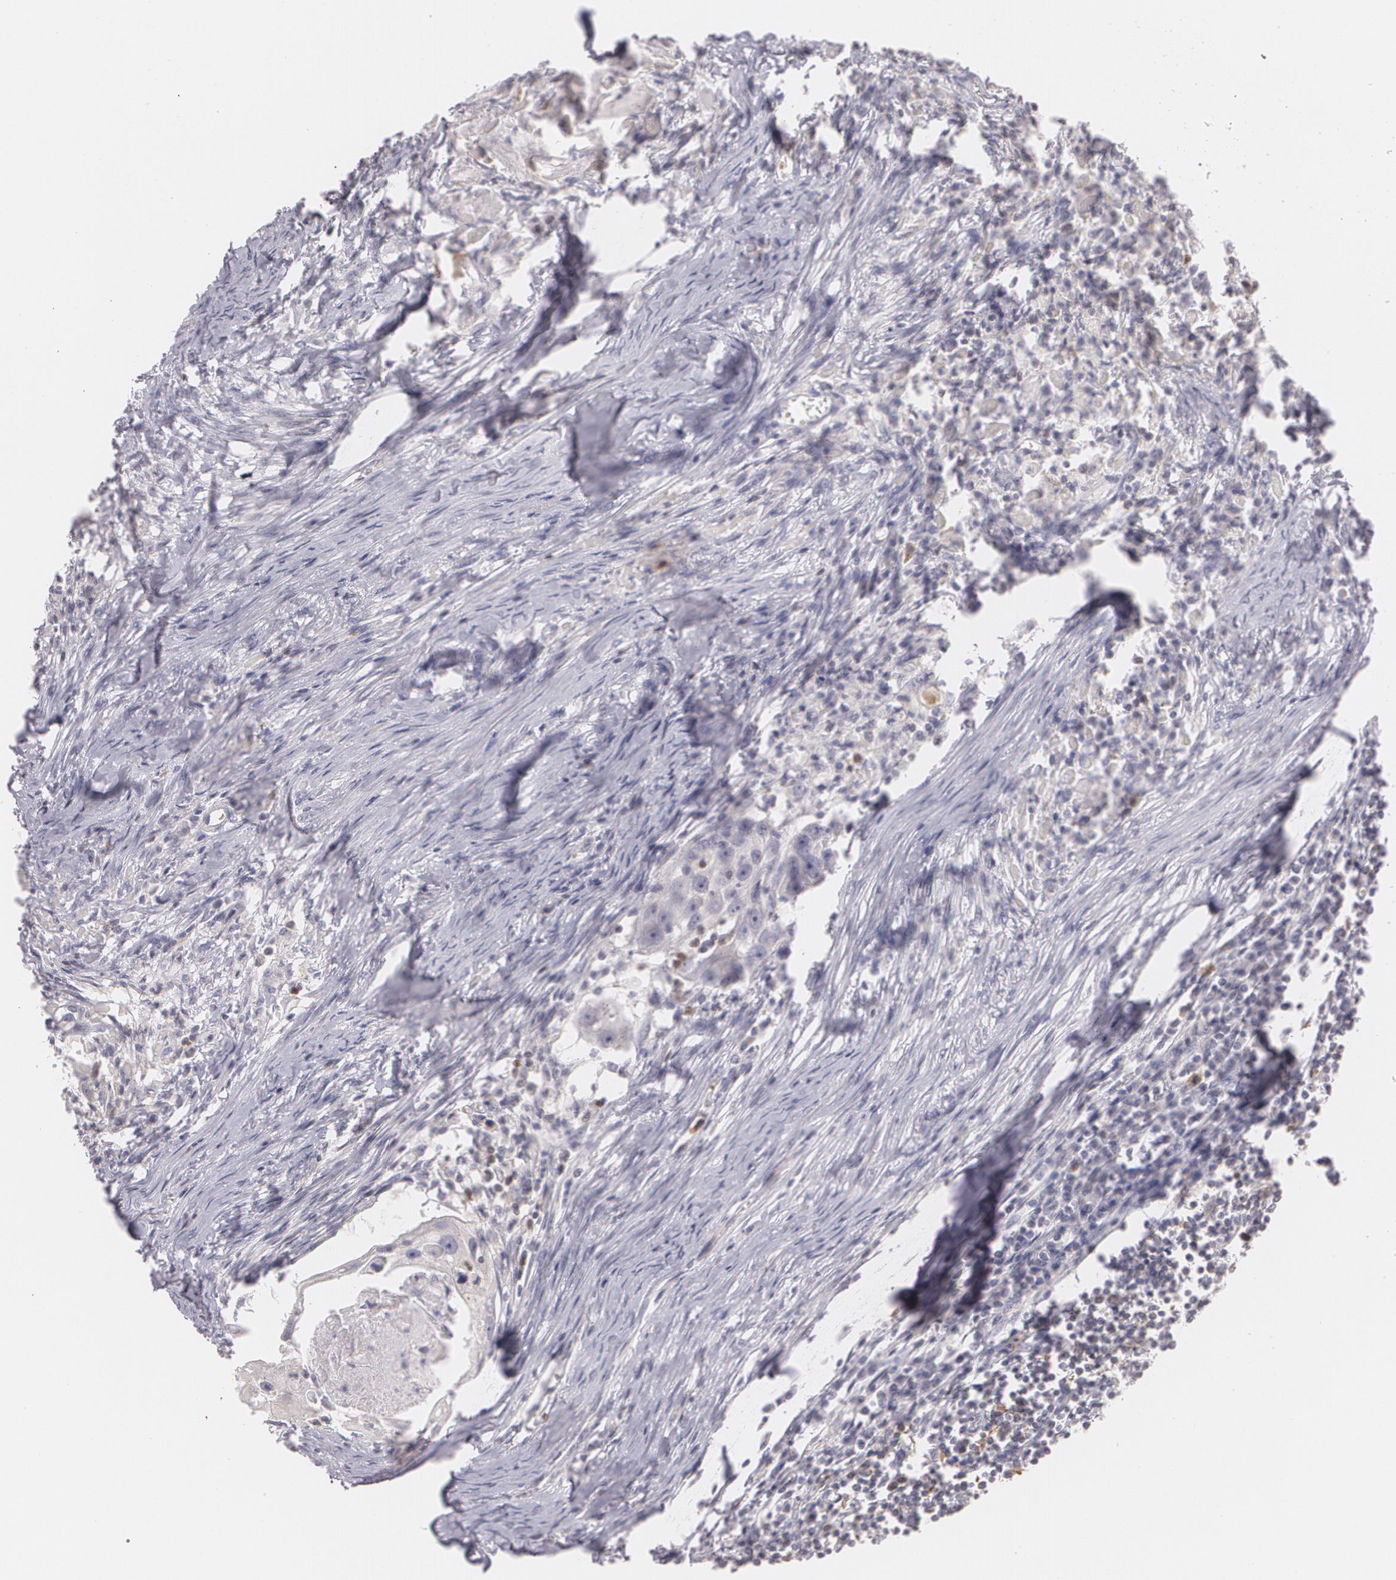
{"staining": {"intensity": "negative", "quantity": "none", "location": "none"}, "tissue": "head and neck cancer", "cell_type": "Tumor cells", "image_type": "cancer", "snomed": [{"axis": "morphology", "description": "Squamous cell carcinoma, NOS"}, {"axis": "topography", "description": "Head-Neck"}], "caption": "Immunohistochemical staining of human squamous cell carcinoma (head and neck) displays no significant expression in tumor cells.", "gene": "ZBTB16", "patient": {"sex": "male", "age": 64}}